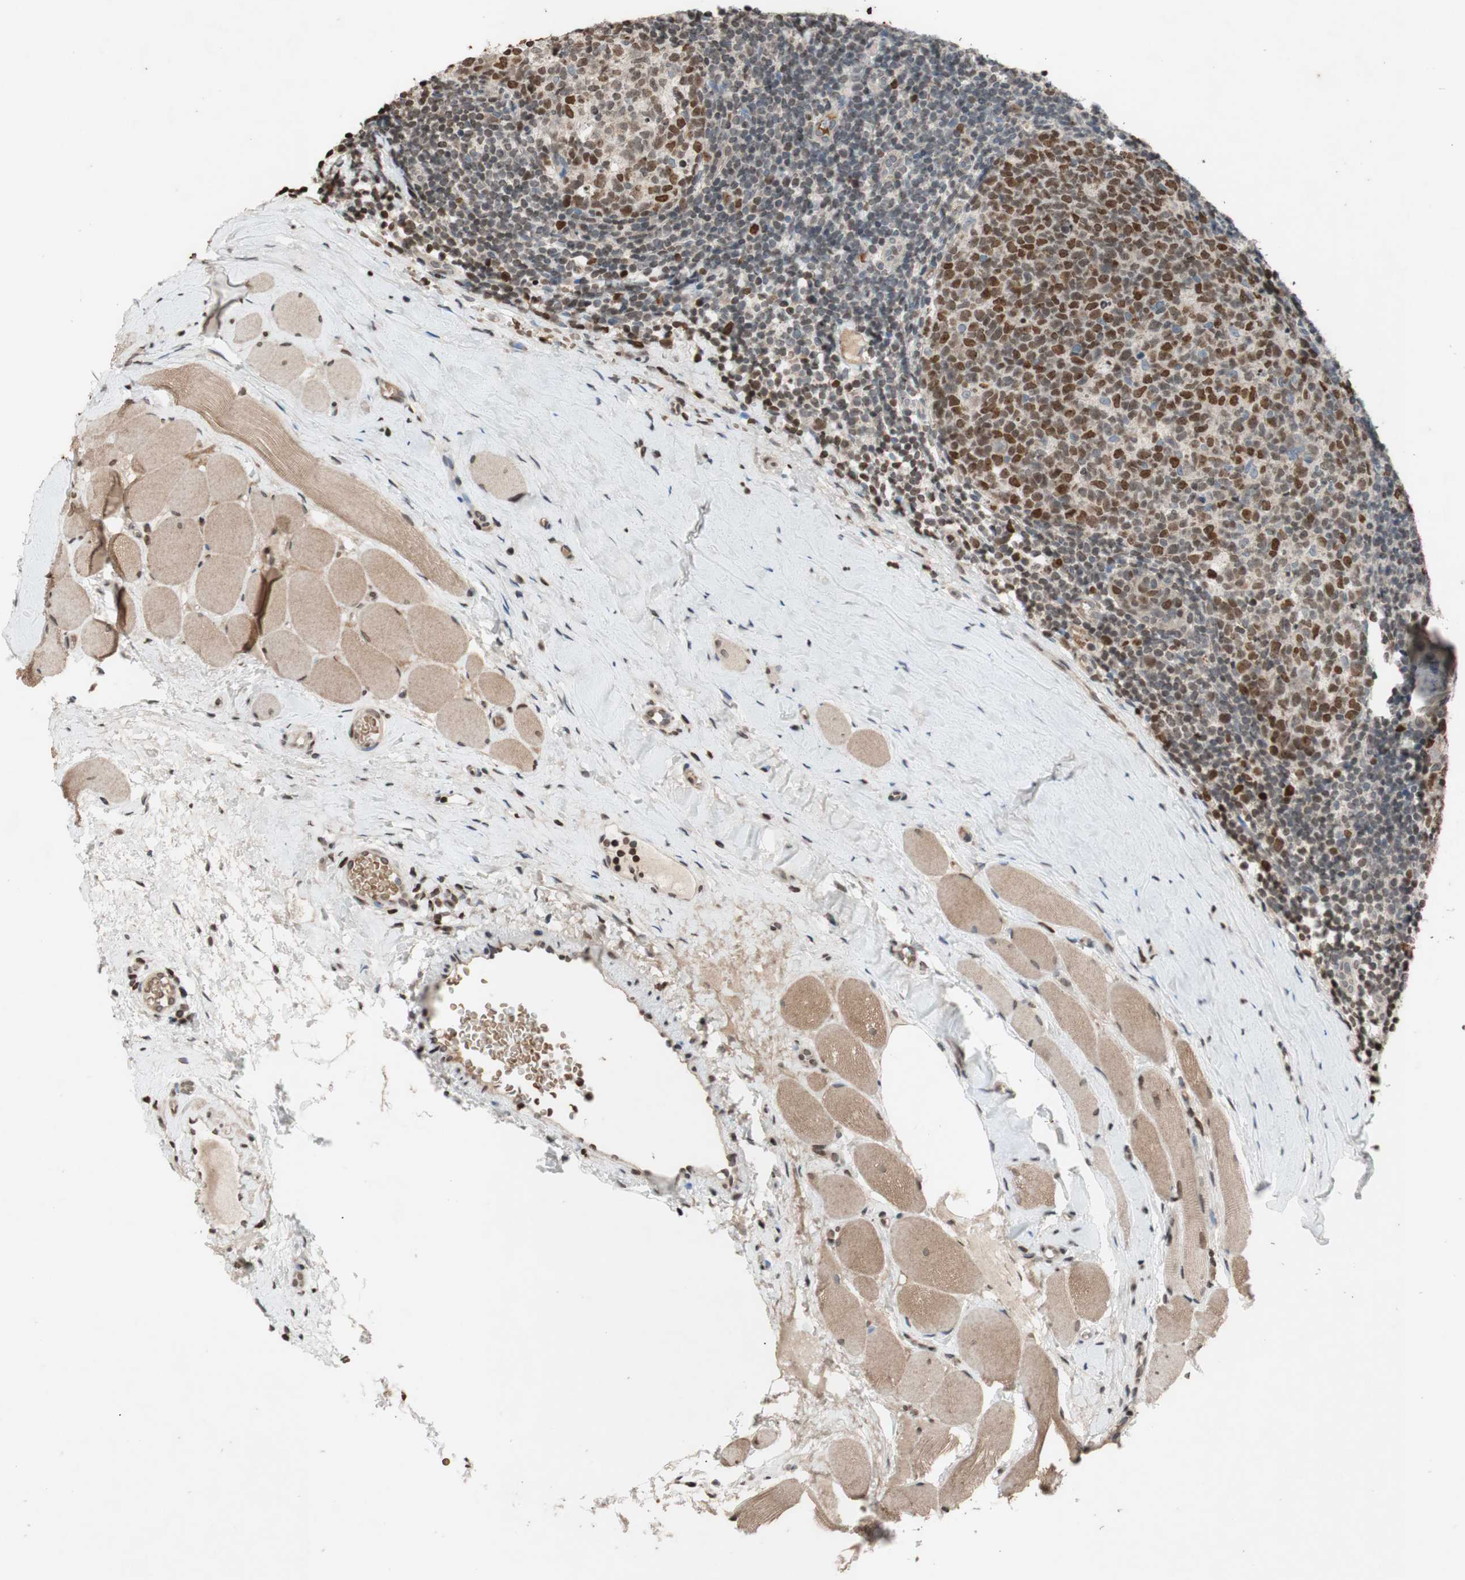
{"staining": {"intensity": "strong", "quantity": ">75%", "location": "nuclear"}, "tissue": "tonsil", "cell_type": "Germinal center cells", "image_type": "normal", "snomed": [{"axis": "morphology", "description": "Normal tissue, NOS"}, {"axis": "topography", "description": "Tonsil"}], "caption": "IHC histopathology image of unremarkable tonsil stained for a protein (brown), which demonstrates high levels of strong nuclear staining in about >75% of germinal center cells.", "gene": "MCM6", "patient": {"sex": "female", "age": 19}}